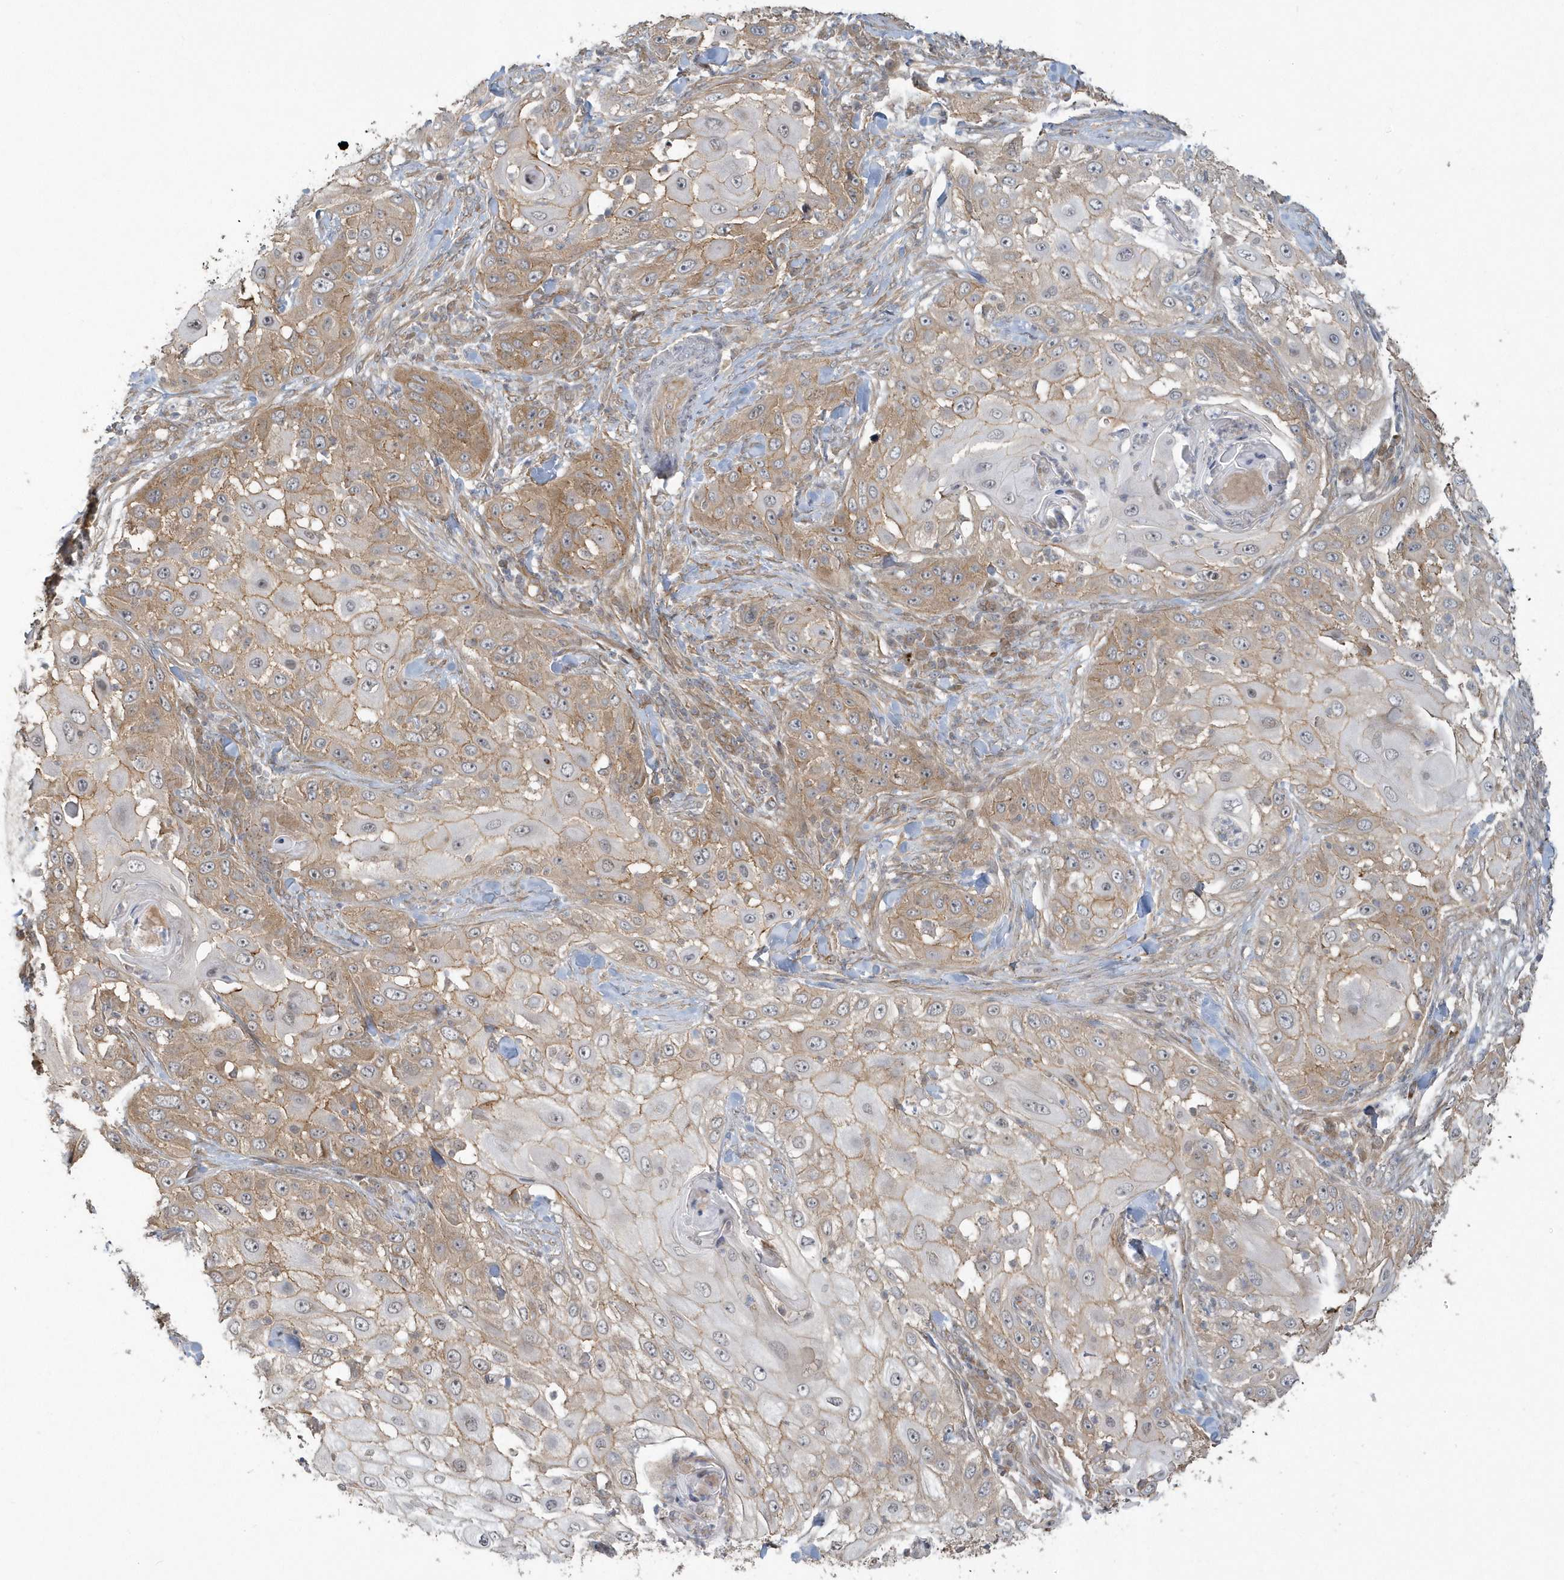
{"staining": {"intensity": "moderate", "quantity": "25%-75%", "location": "cytoplasmic/membranous"}, "tissue": "skin cancer", "cell_type": "Tumor cells", "image_type": "cancer", "snomed": [{"axis": "morphology", "description": "Squamous cell carcinoma, NOS"}, {"axis": "topography", "description": "Skin"}], "caption": "A photomicrograph showing moderate cytoplasmic/membranous expression in about 25%-75% of tumor cells in skin cancer (squamous cell carcinoma), as visualized by brown immunohistochemical staining.", "gene": "STIM2", "patient": {"sex": "female", "age": 44}}